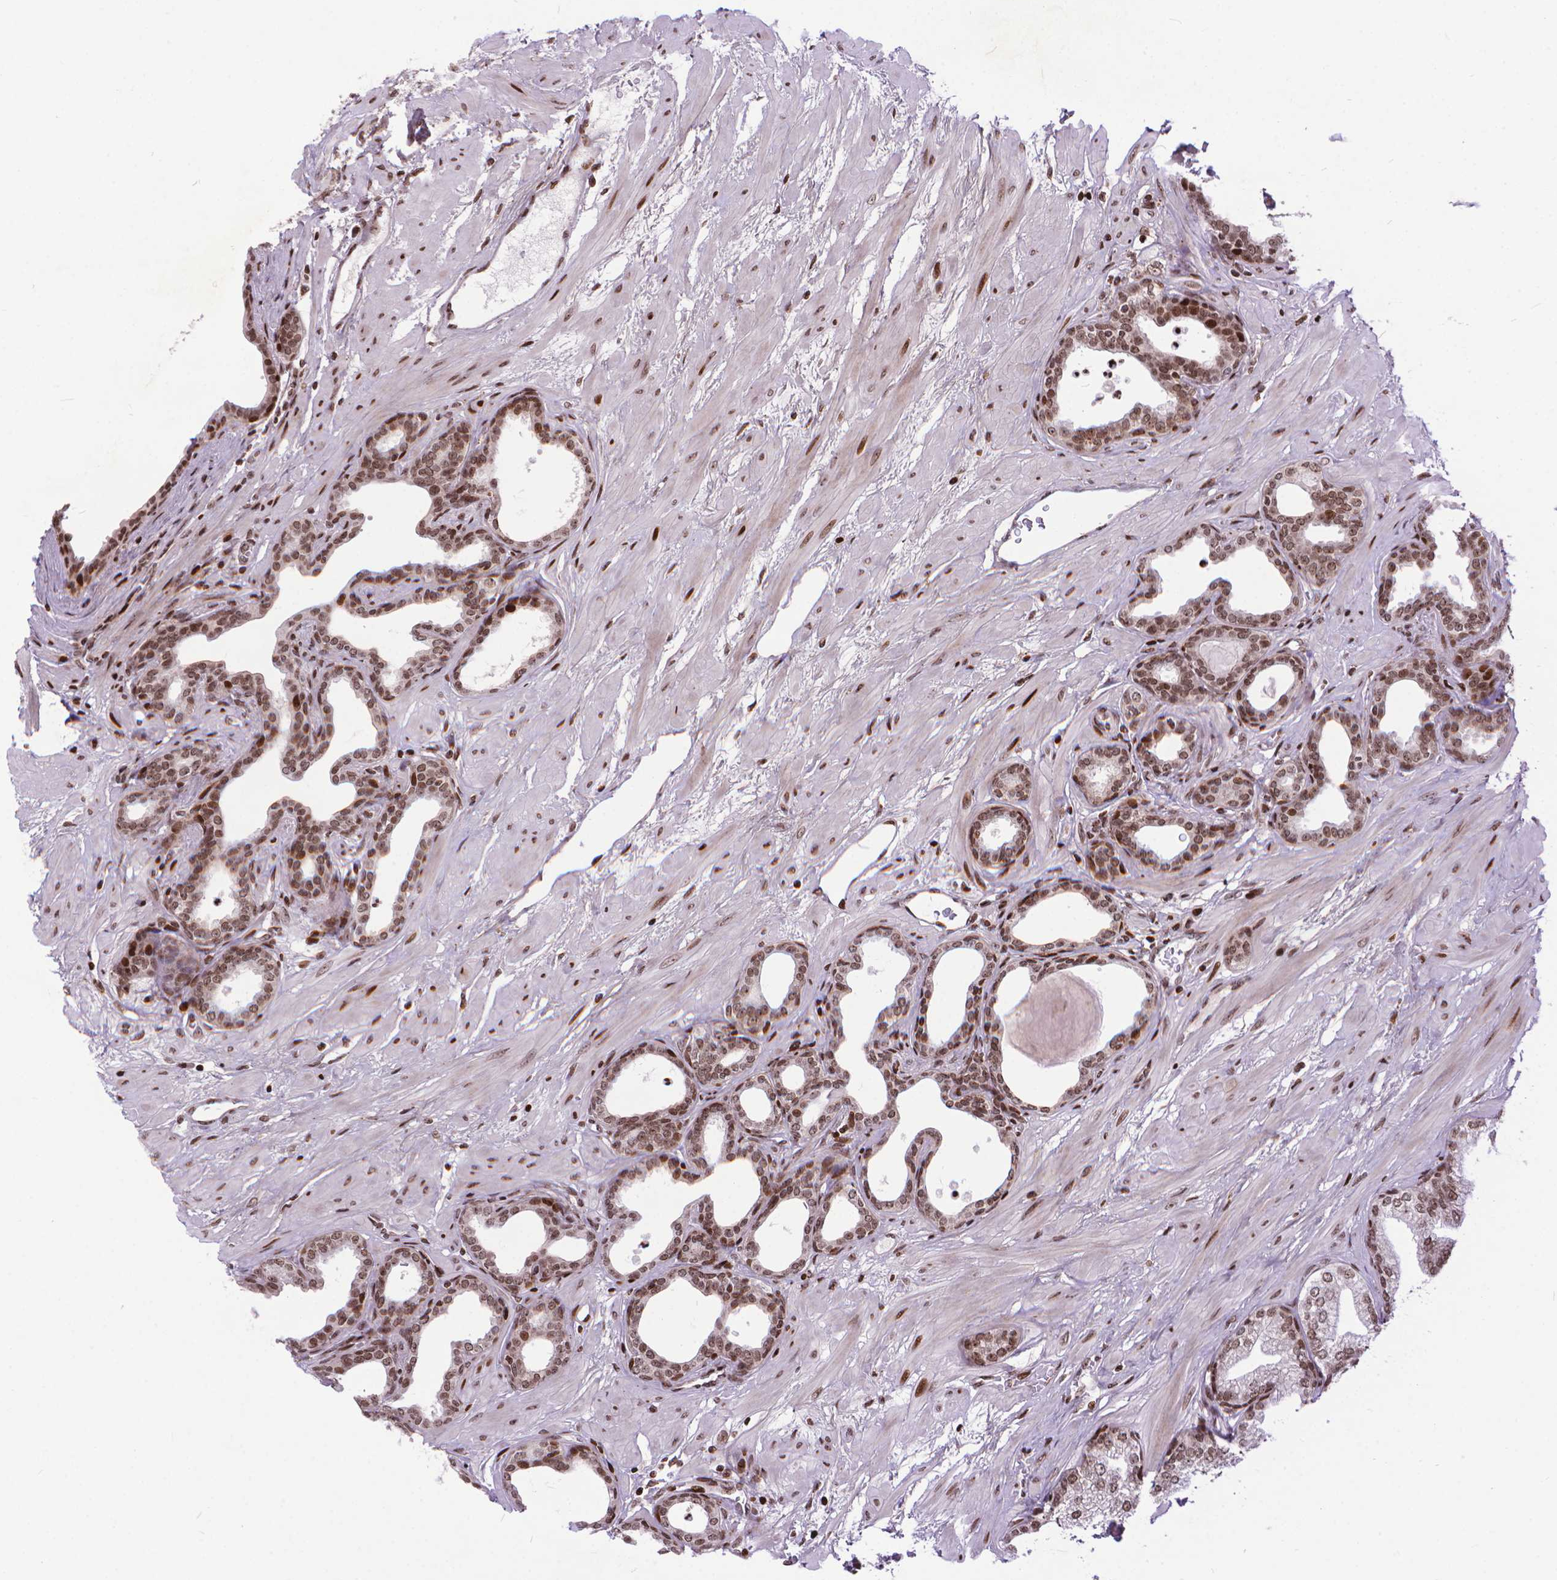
{"staining": {"intensity": "moderate", "quantity": ">75%", "location": "nuclear"}, "tissue": "prostate", "cell_type": "Glandular cells", "image_type": "normal", "snomed": [{"axis": "morphology", "description": "Normal tissue, NOS"}, {"axis": "topography", "description": "Prostate"}], "caption": "Protein positivity by immunohistochemistry shows moderate nuclear staining in about >75% of glandular cells in normal prostate.", "gene": "AMER1", "patient": {"sex": "male", "age": 37}}